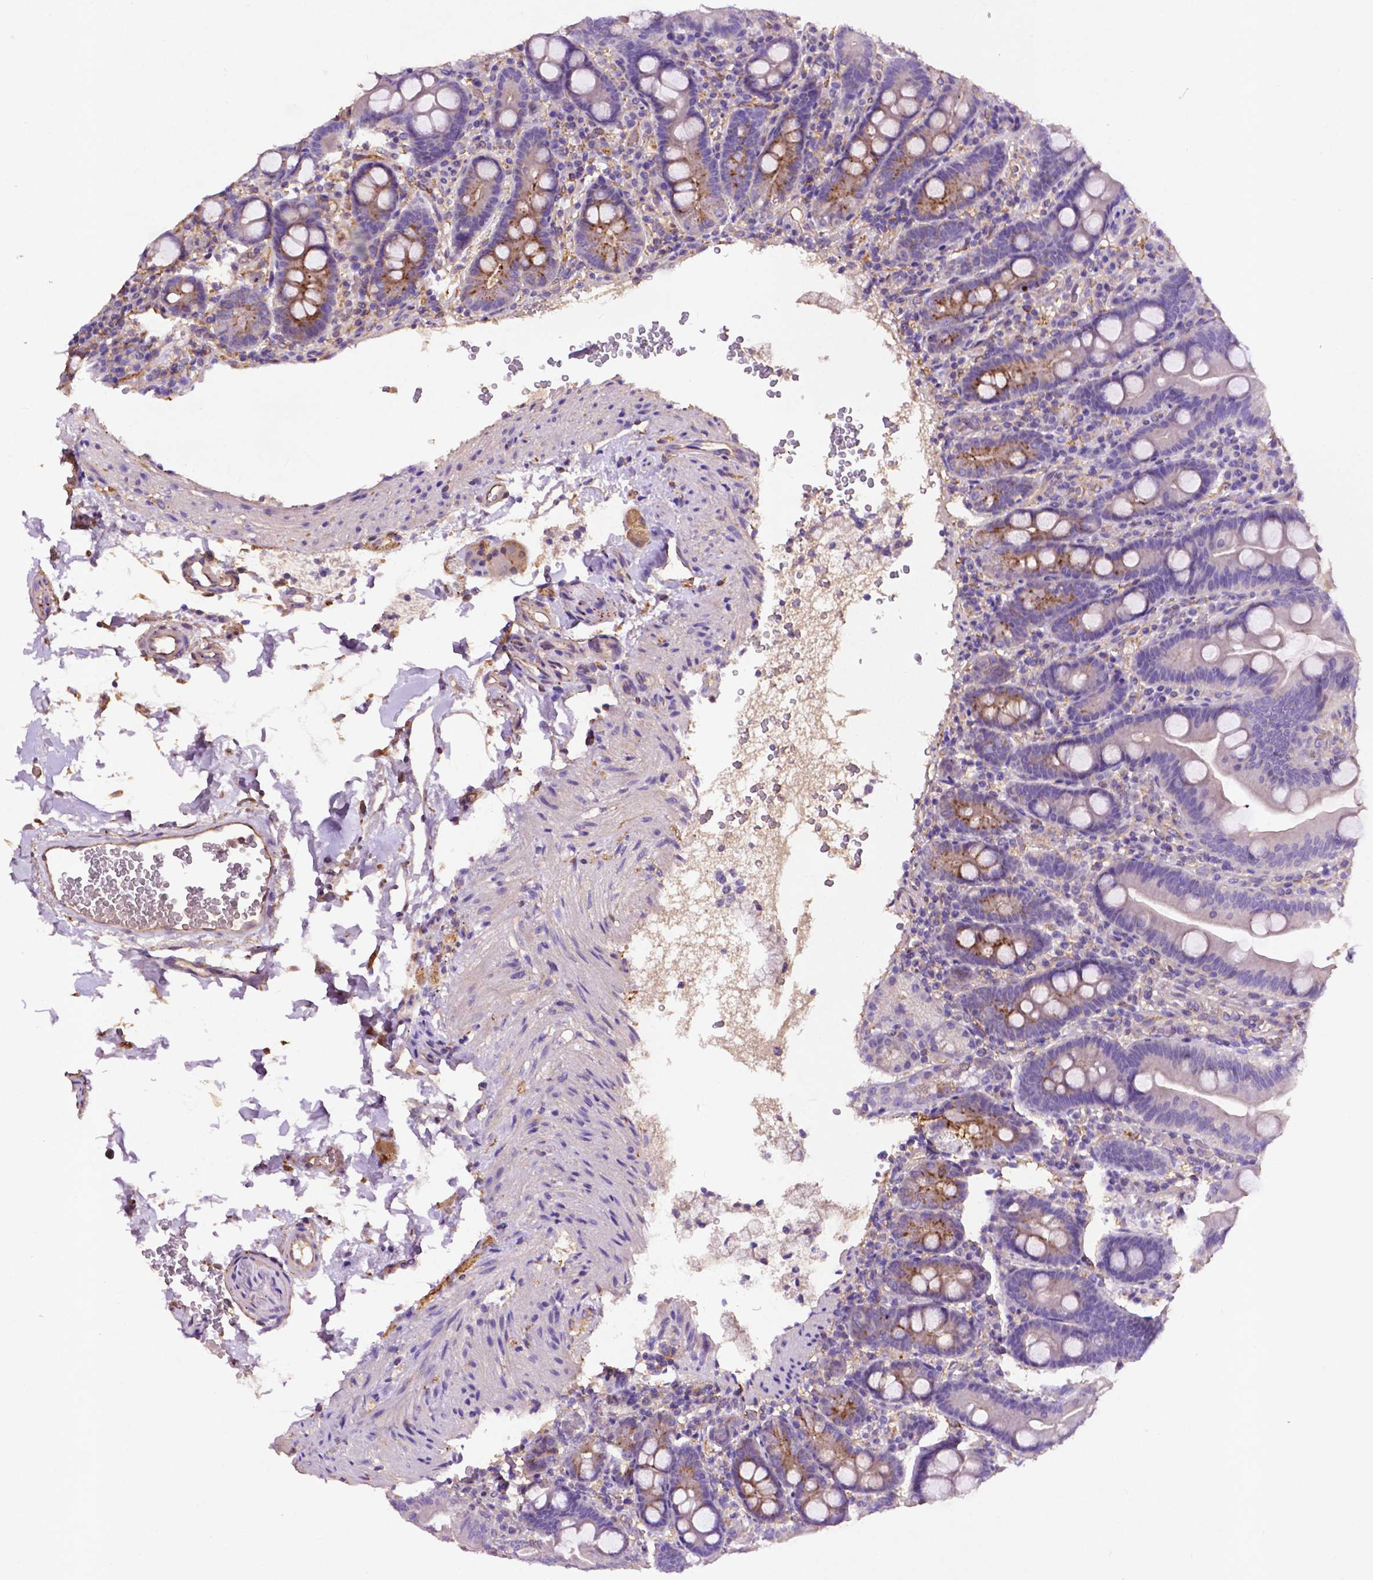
{"staining": {"intensity": "moderate", "quantity": "<25%", "location": "cytoplasmic/membranous"}, "tissue": "duodenum", "cell_type": "Glandular cells", "image_type": "normal", "snomed": [{"axis": "morphology", "description": "Normal tissue, NOS"}, {"axis": "topography", "description": "Duodenum"}], "caption": "An immunohistochemistry (IHC) micrograph of unremarkable tissue is shown. Protein staining in brown highlights moderate cytoplasmic/membranous positivity in duodenum within glandular cells. Ihc stains the protein of interest in brown and the nuclei are stained blue.", "gene": "GDPD5", "patient": {"sex": "male", "age": 59}}